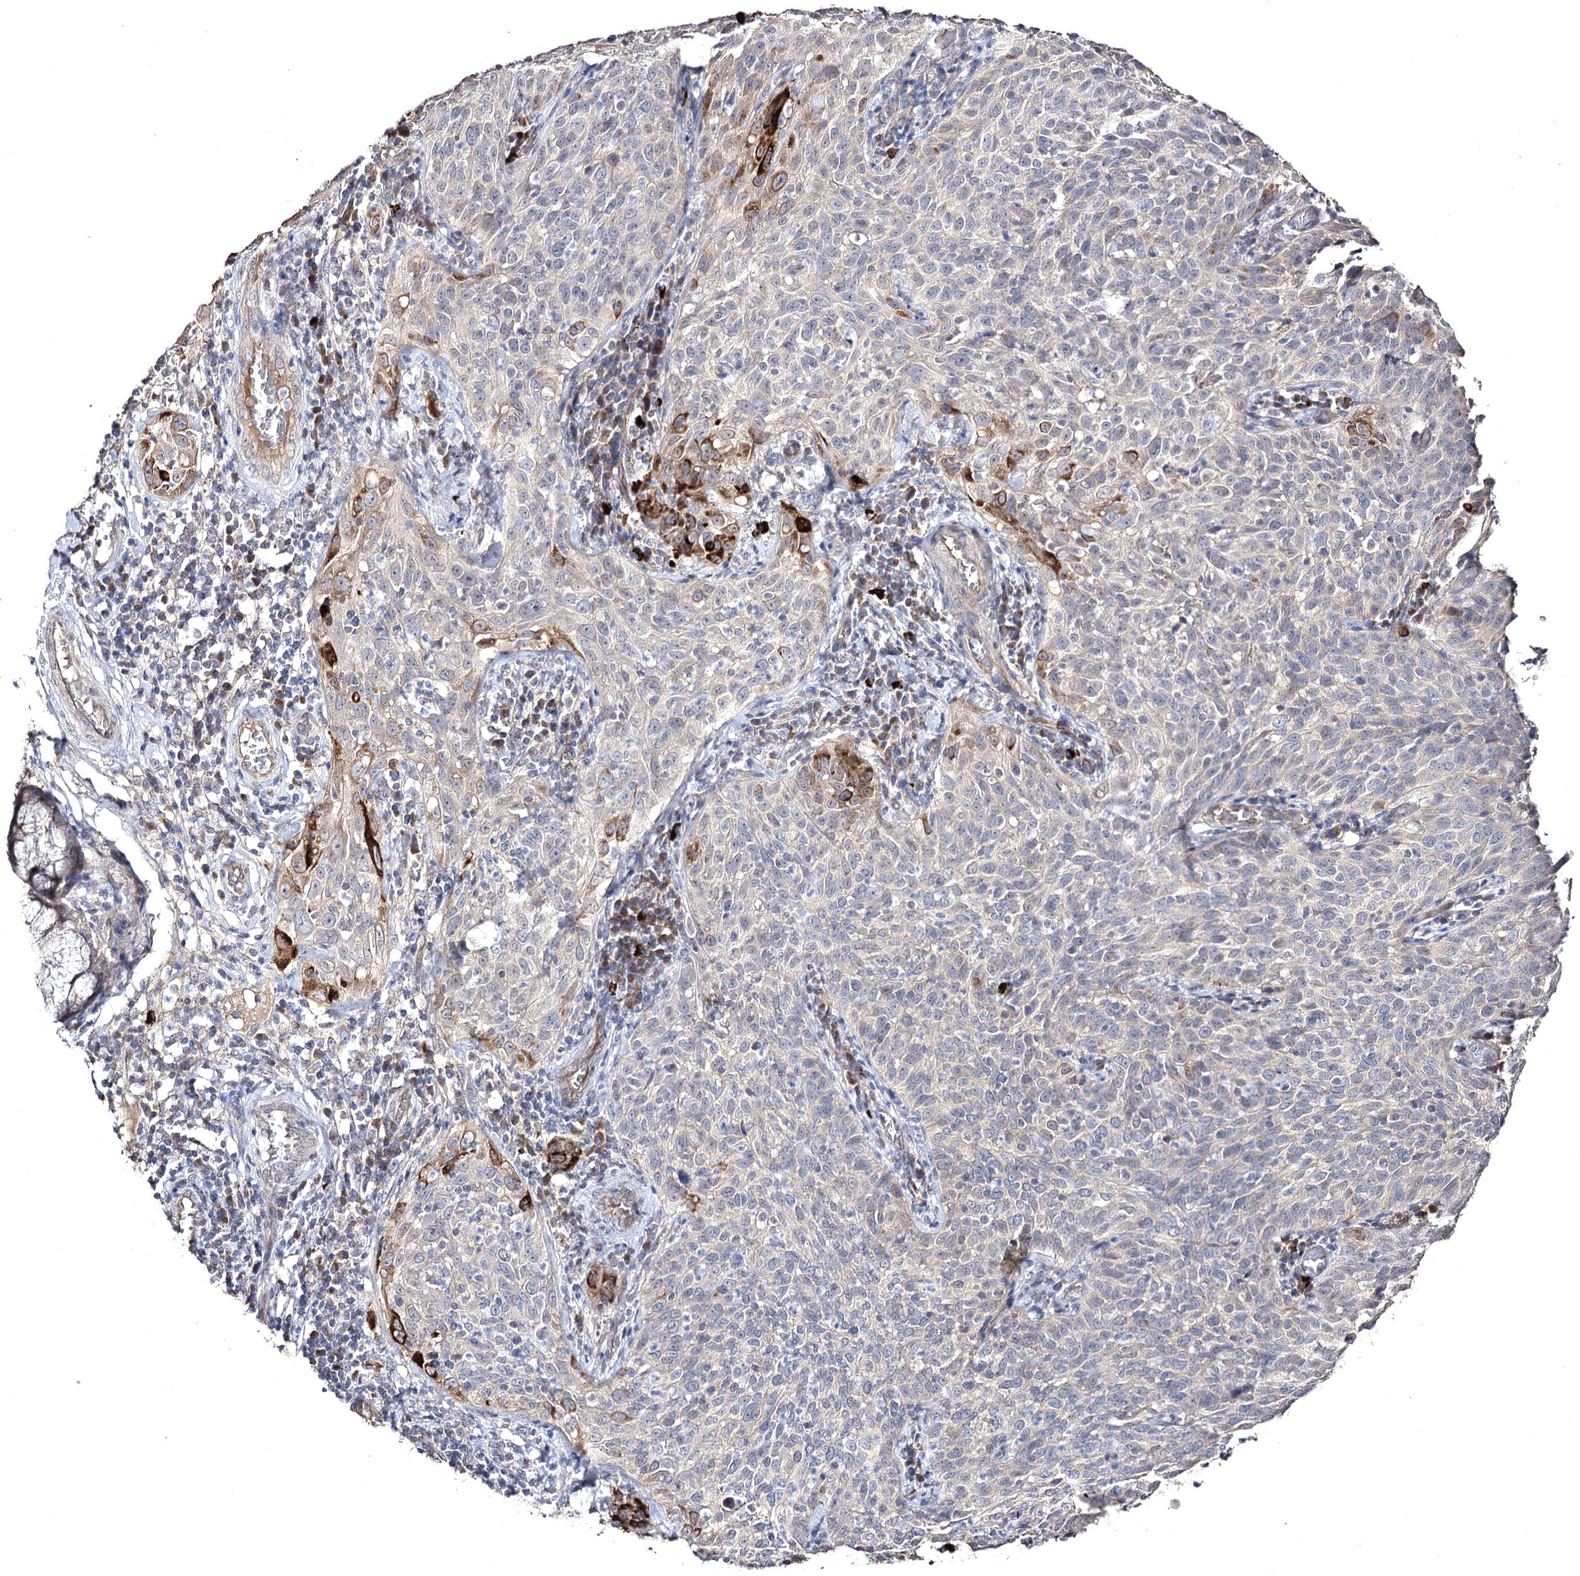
{"staining": {"intensity": "strong", "quantity": "<25%", "location": "cytoplasmic/membranous"}, "tissue": "cervical cancer", "cell_type": "Tumor cells", "image_type": "cancer", "snomed": [{"axis": "morphology", "description": "Squamous cell carcinoma, NOS"}, {"axis": "topography", "description": "Cervix"}], "caption": "Tumor cells display medium levels of strong cytoplasmic/membranous expression in about <25% of cells in cervical squamous cell carcinoma.", "gene": "SEMA4G", "patient": {"sex": "female", "age": 31}}